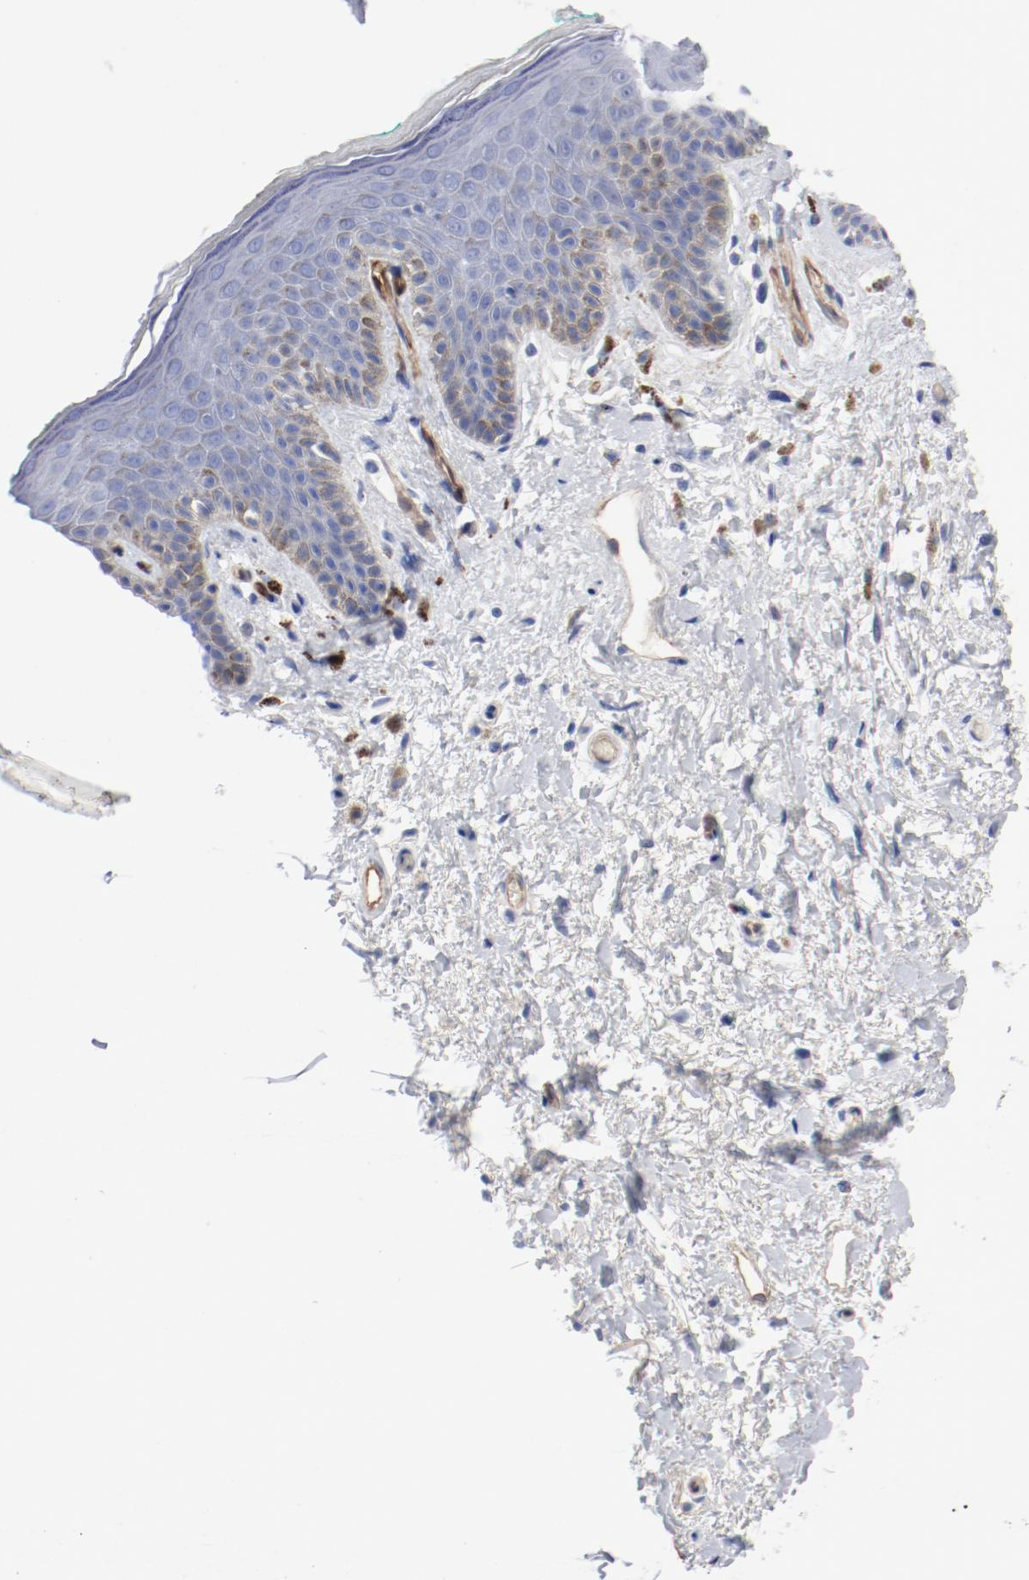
{"staining": {"intensity": "weak", "quantity": "<25%", "location": "cytoplasmic/membranous"}, "tissue": "skin", "cell_type": "Epidermal cells", "image_type": "normal", "snomed": [{"axis": "morphology", "description": "Normal tissue, NOS"}, {"axis": "topography", "description": "Anal"}], "caption": "Benign skin was stained to show a protein in brown. There is no significant expression in epidermal cells. (Immunohistochemistry (ihc), brightfield microscopy, high magnification).", "gene": "SHANK3", "patient": {"sex": "male", "age": 74}}